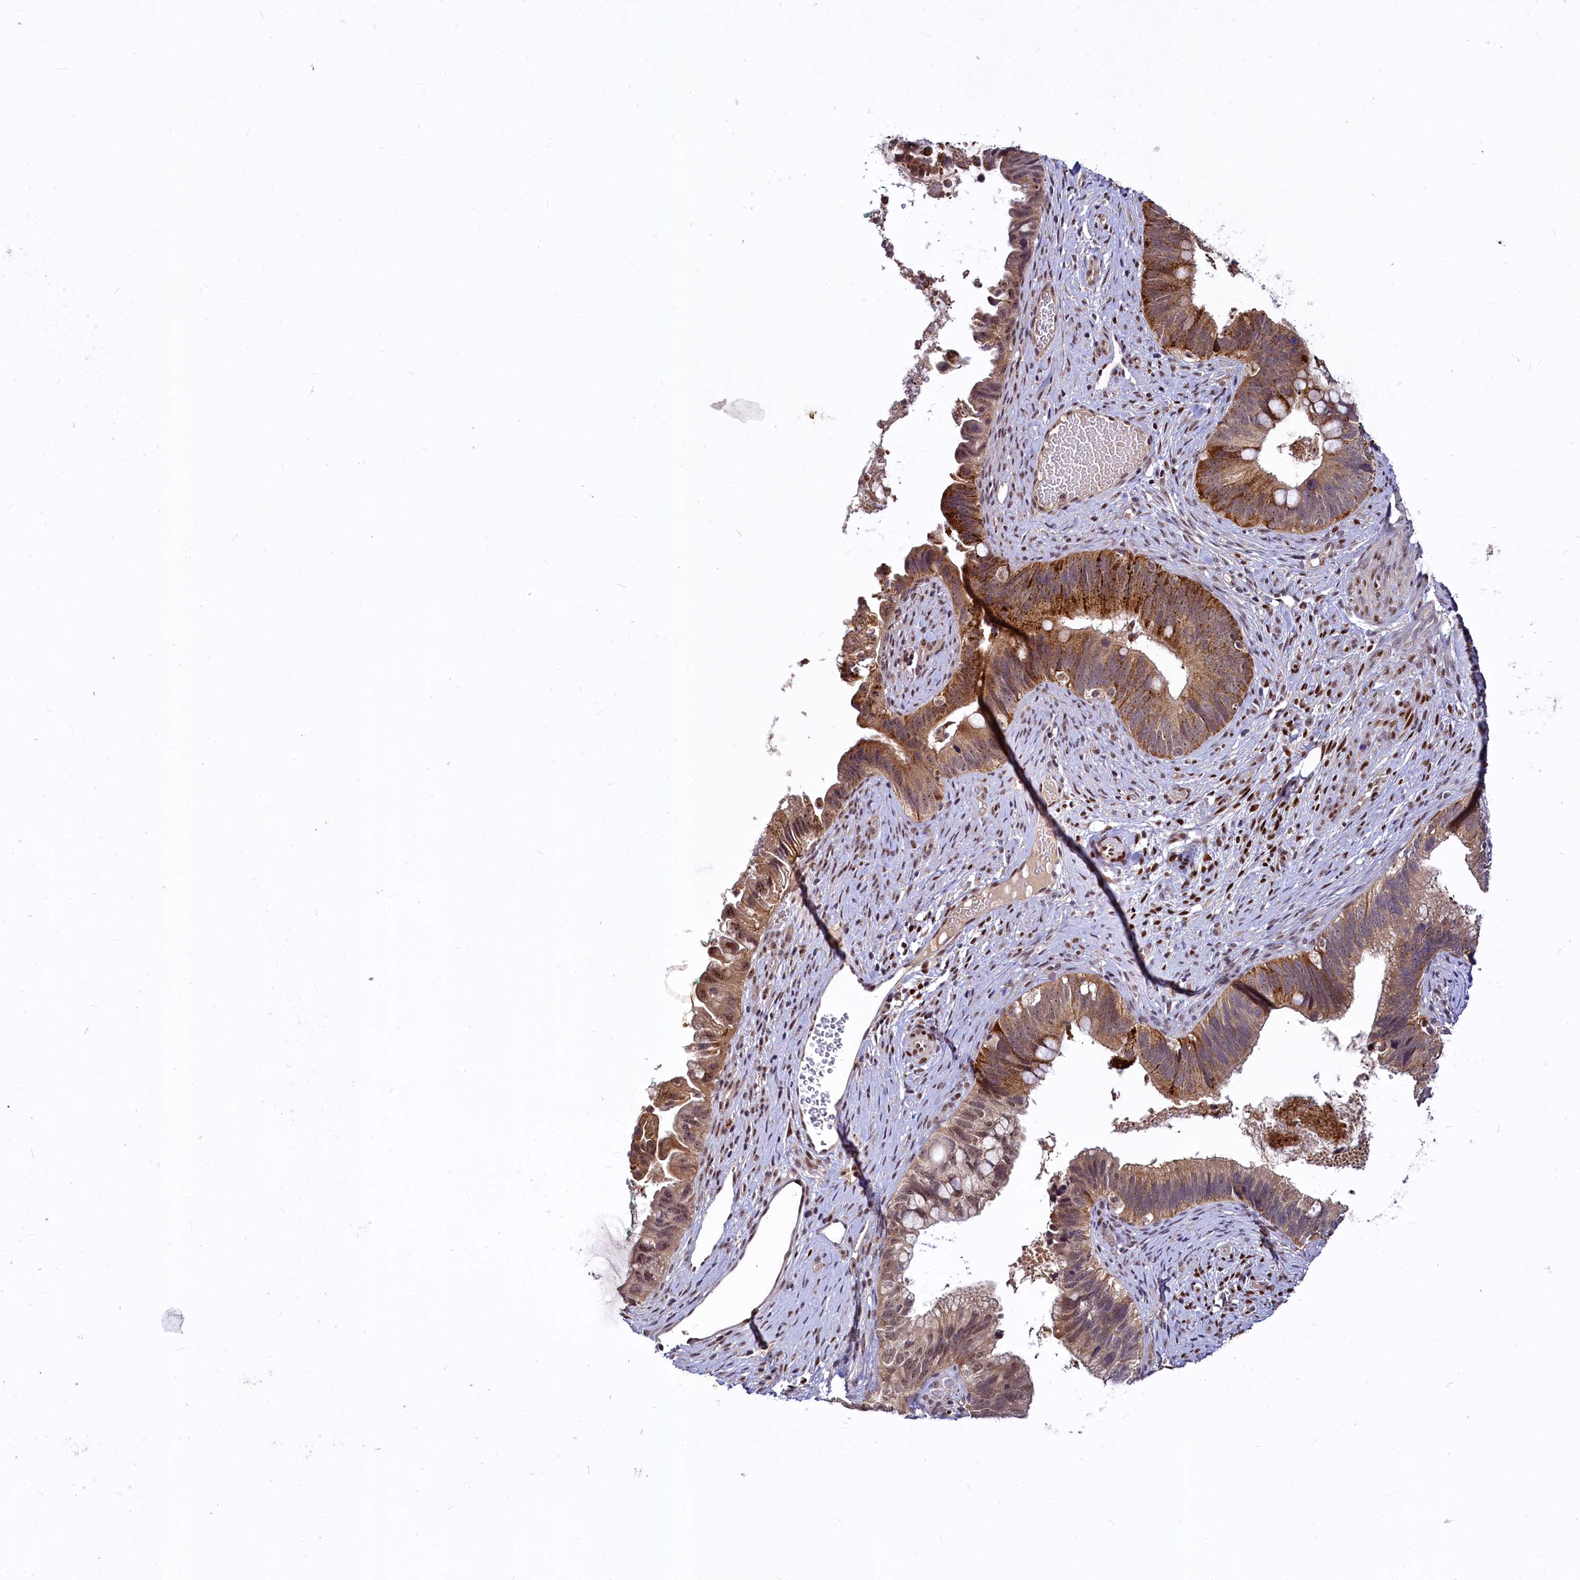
{"staining": {"intensity": "moderate", "quantity": ">75%", "location": "cytoplasmic/membranous"}, "tissue": "cervical cancer", "cell_type": "Tumor cells", "image_type": "cancer", "snomed": [{"axis": "morphology", "description": "Adenocarcinoma, NOS"}, {"axis": "topography", "description": "Cervix"}], "caption": "Protein expression analysis of human cervical cancer (adenocarcinoma) reveals moderate cytoplasmic/membranous staining in approximately >75% of tumor cells. The protein is shown in brown color, while the nuclei are stained blue.", "gene": "MAML2", "patient": {"sex": "female", "age": 42}}